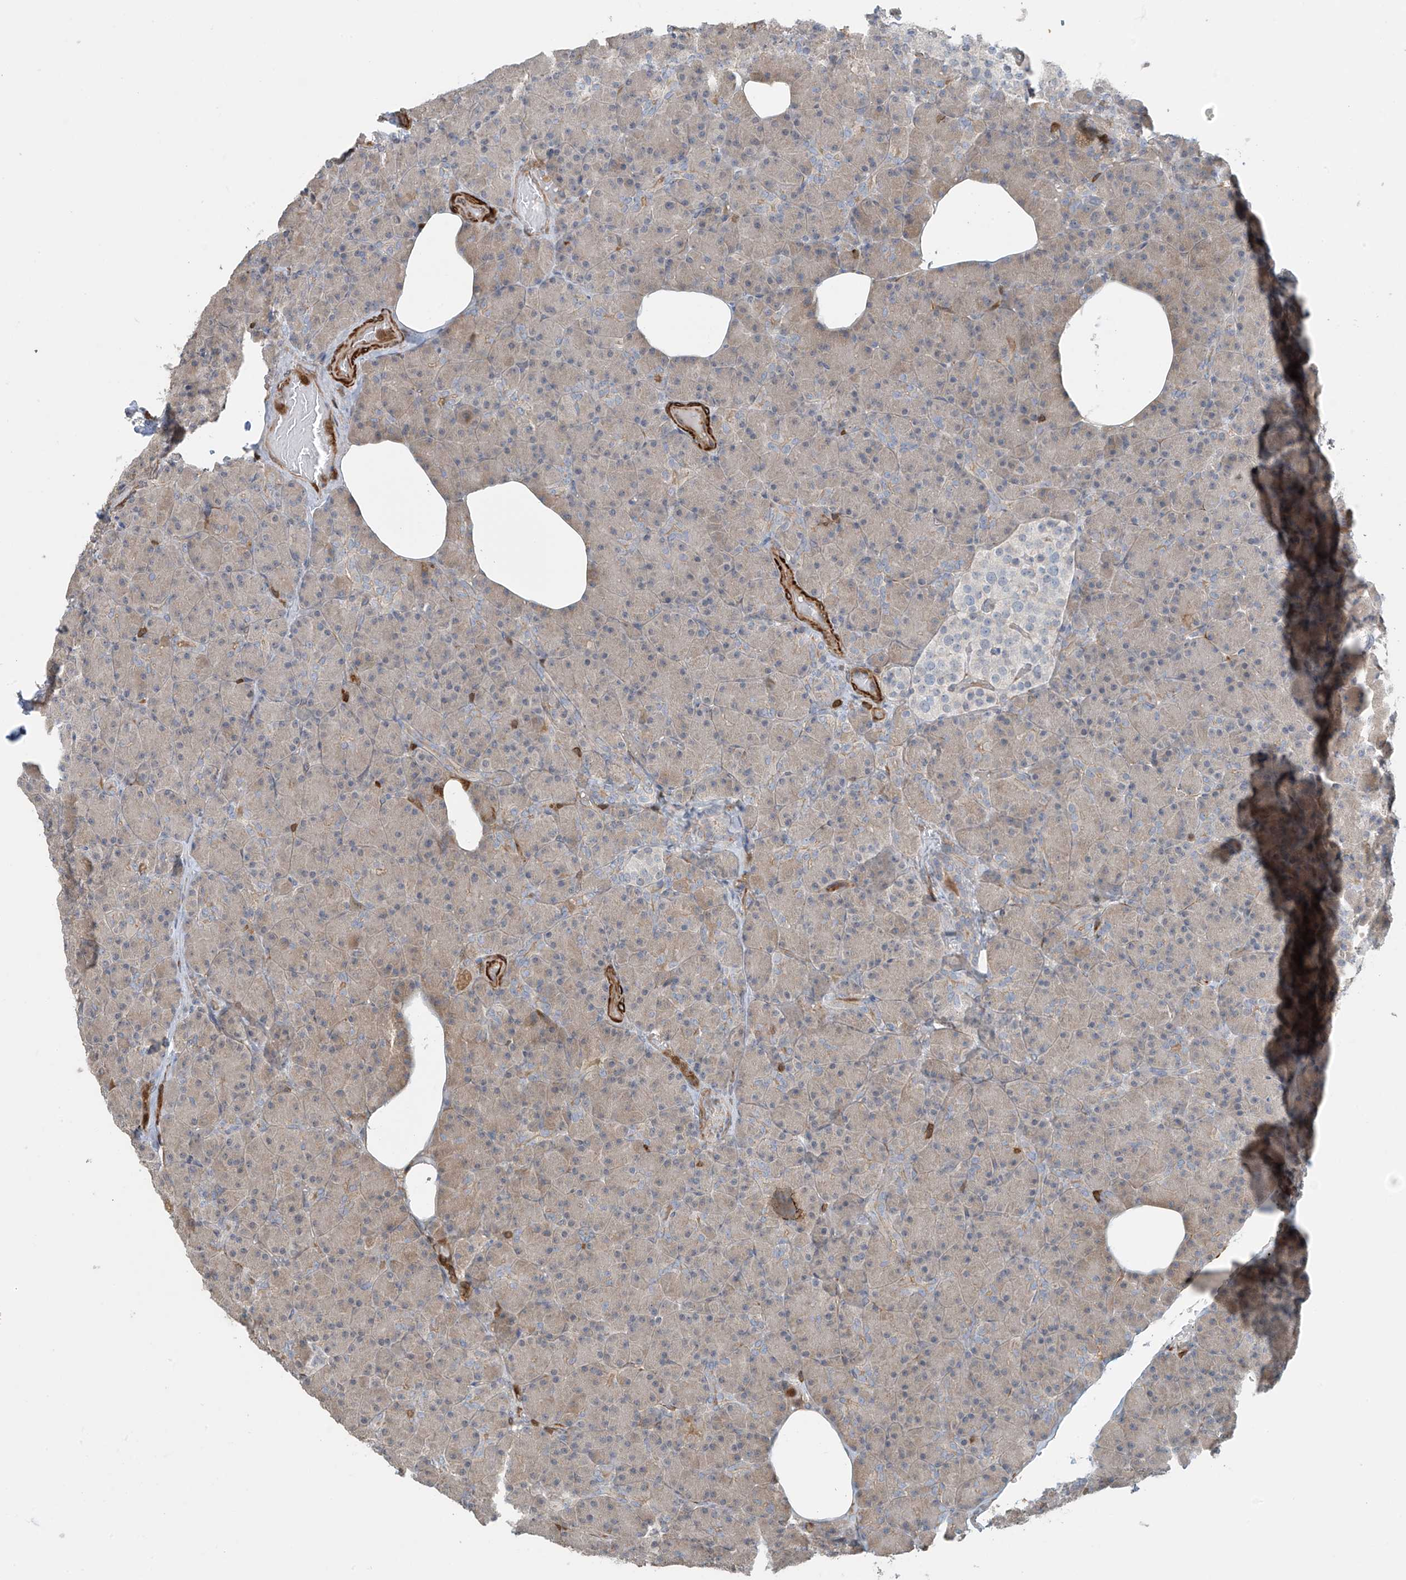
{"staining": {"intensity": "weak", "quantity": "25%-75%", "location": "cytoplasmic/membranous"}, "tissue": "pancreas", "cell_type": "Exocrine glandular cells", "image_type": "normal", "snomed": [{"axis": "morphology", "description": "Normal tissue, NOS"}, {"axis": "topography", "description": "Pancreas"}], "caption": "Pancreas was stained to show a protein in brown. There is low levels of weak cytoplasmic/membranous expression in about 25%-75% of exocrine glandular cells. The staining was performed using DAB to visualize the protein expression in brown, while the nuclei were stained in blue with hematoxylin (Magnification: 20x).", "gene": "SH3BGRL3", "patient": {"sex": "female", "age": 43}}